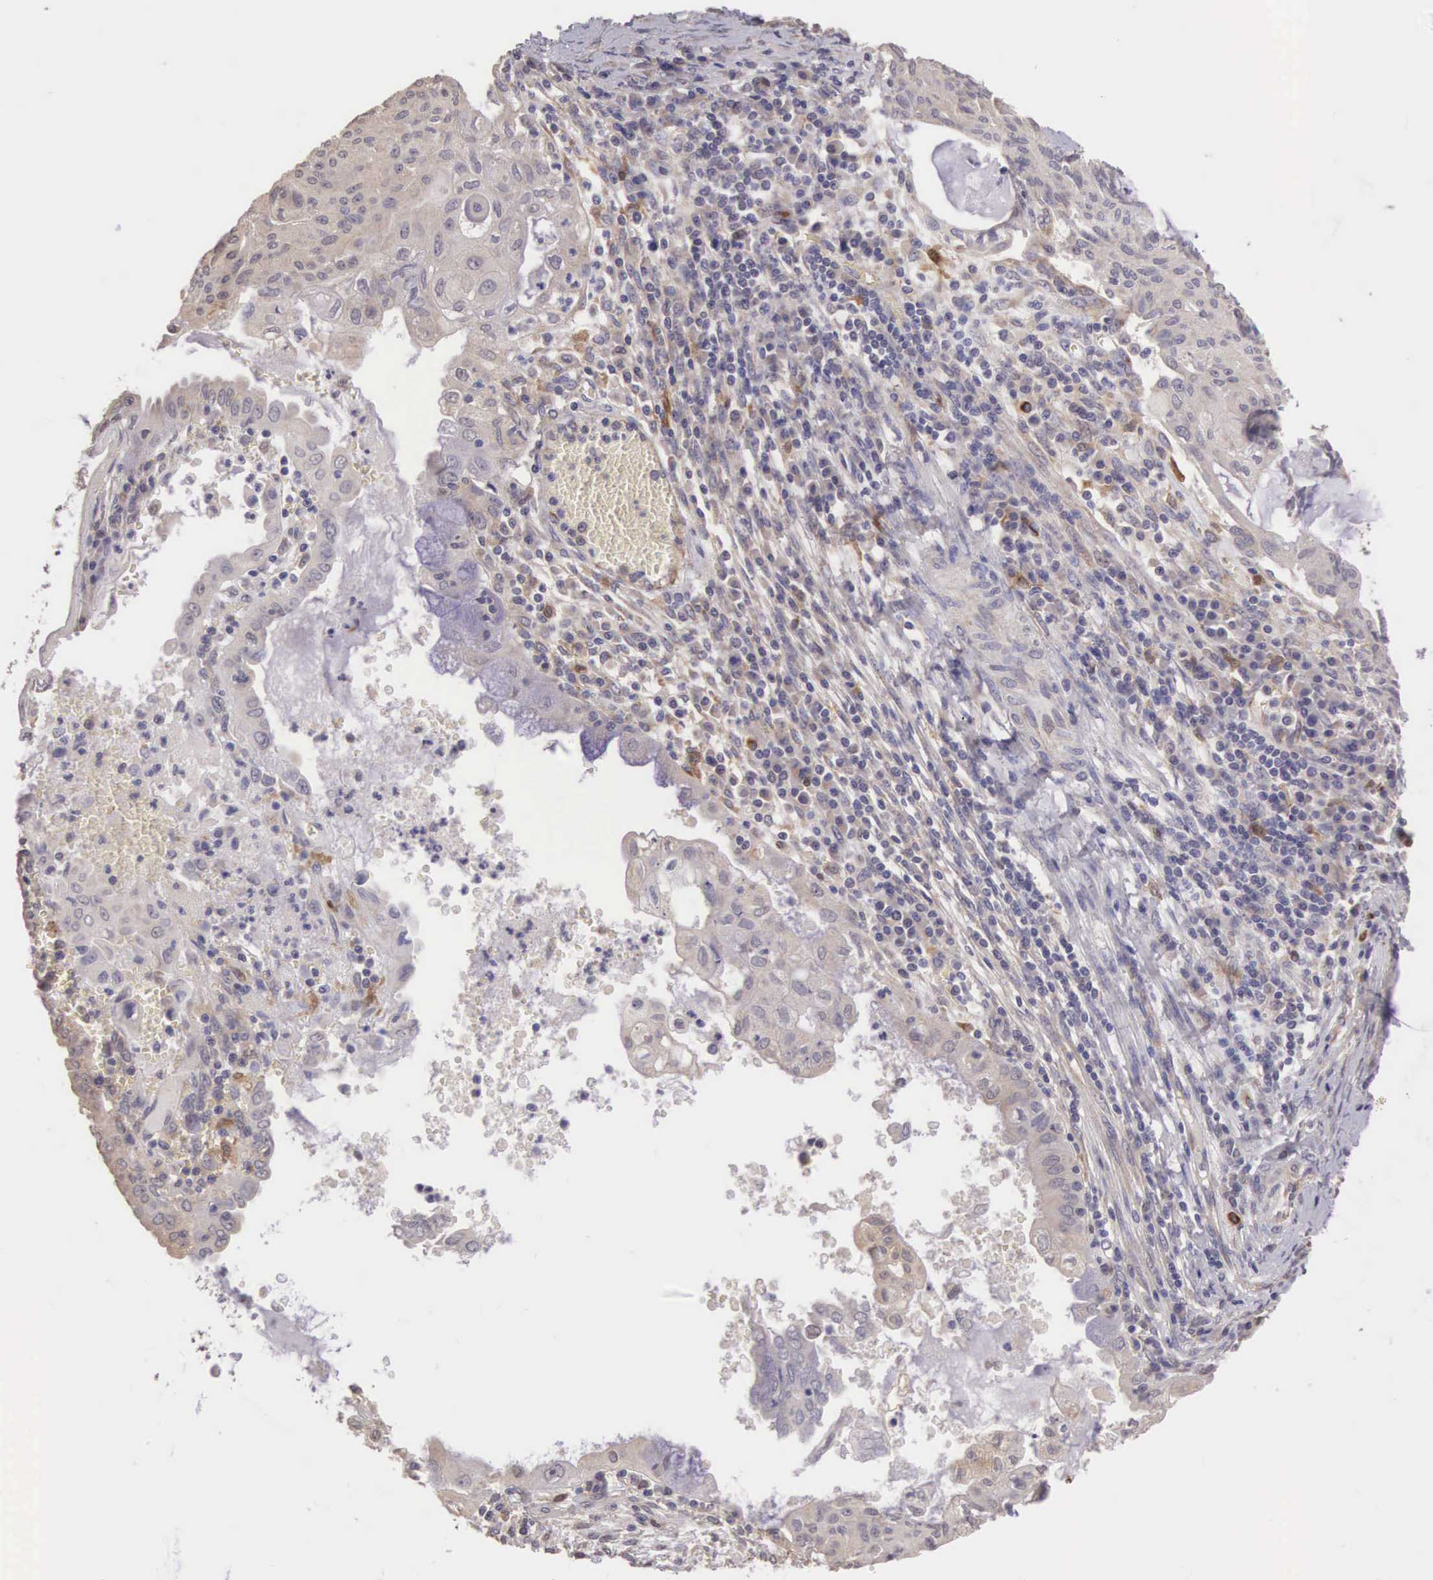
{"staining": {"intensity": "weak", "quantity": ">75%", "location": "cytoplasmic/membranous,nuclear"}, "tissue": "endometrial cancer", "cell_type": "Tumor cells", "image_type": "cancer", "snomed": [{"axis": "morphology", "description": "Adenocarcinoma, NOS"}, {"axis": "topography", "description": "Endometrium"}], "caption": "Endometrial cancer (adenocarcinoma) stained with a protein marker exhibits weak staining in tumor cells.", "gene": "CDC45", "patient": {"sex": "female", "age": 79}}